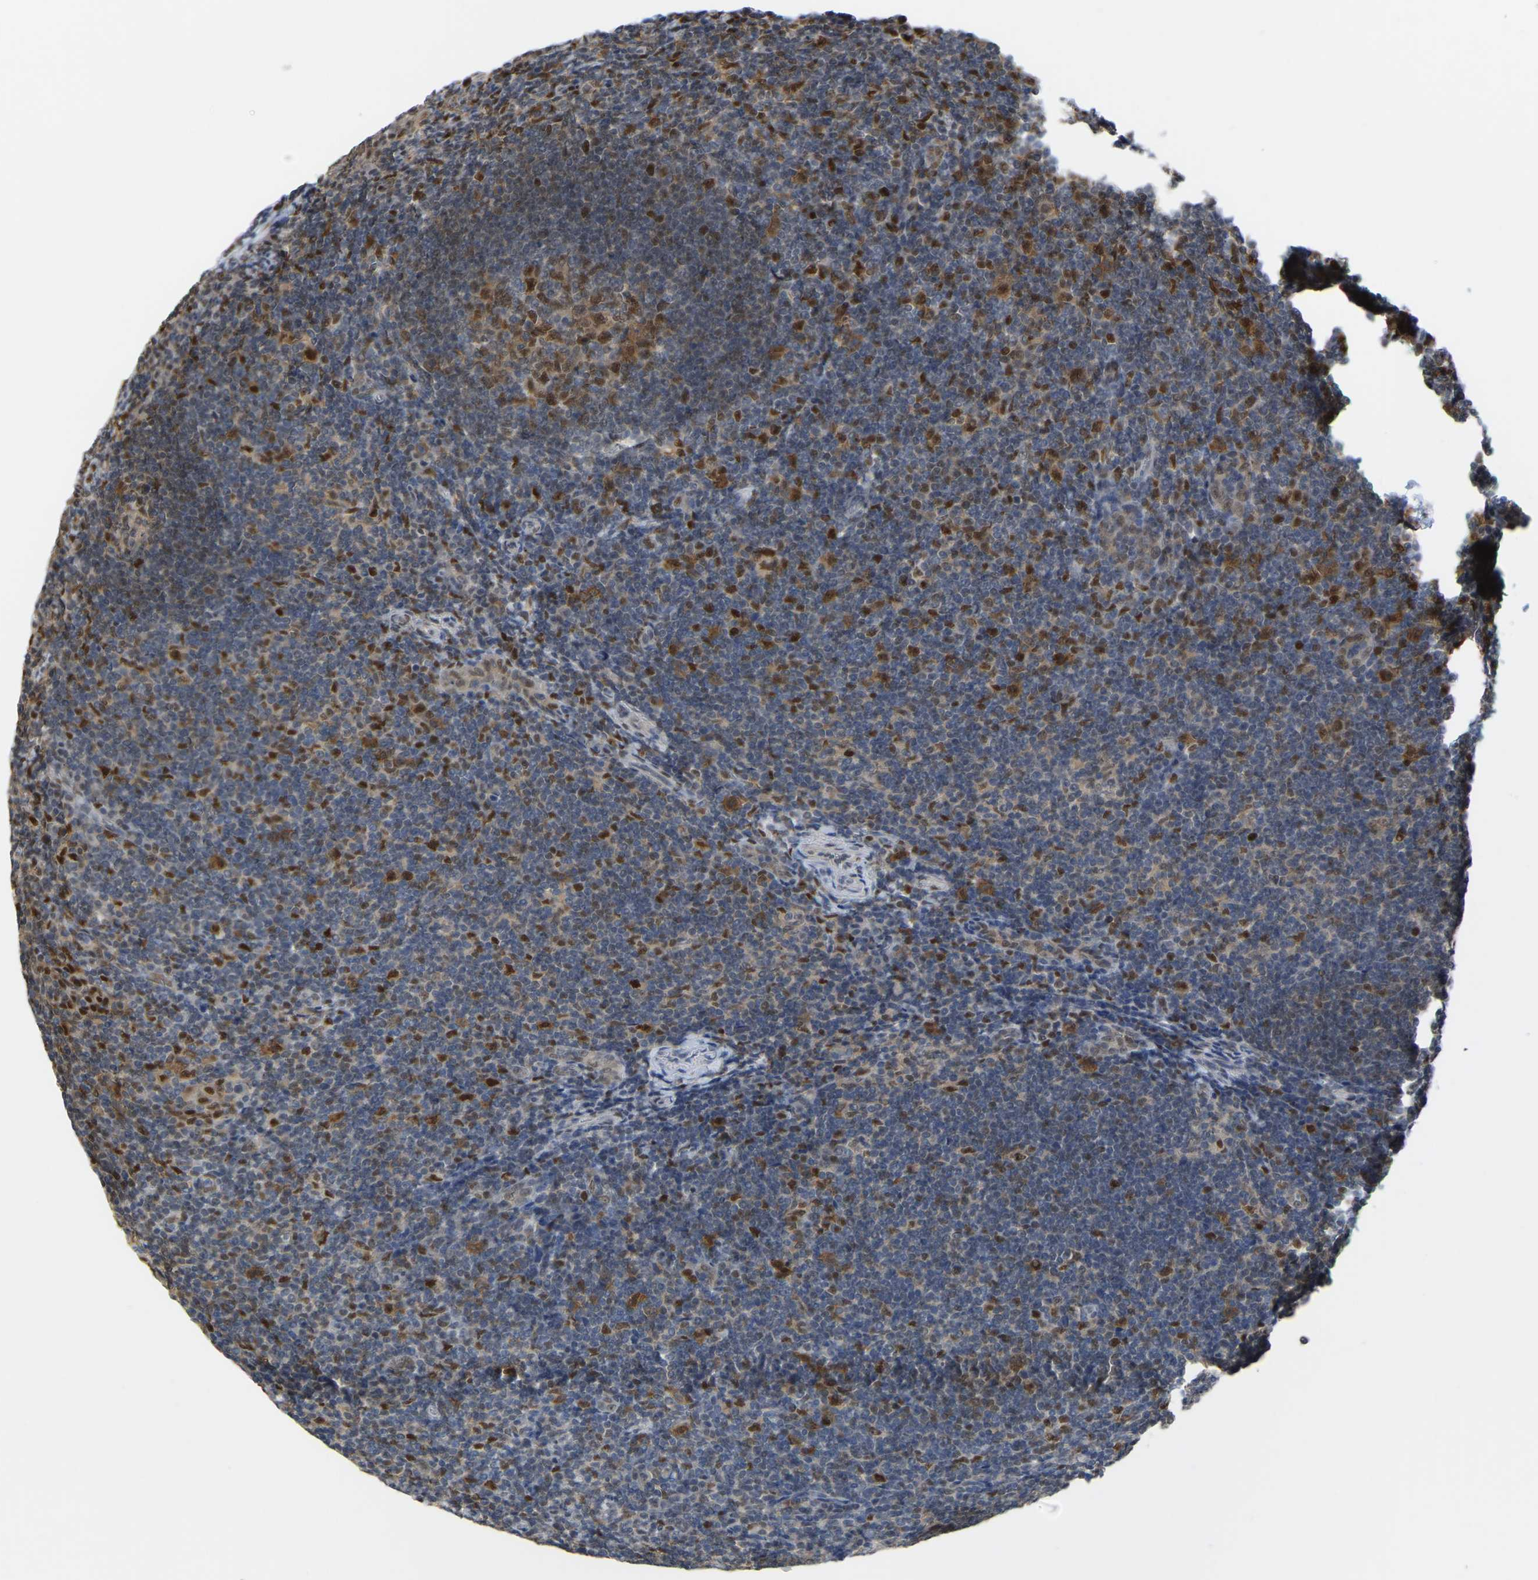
{"staining": {"intensity": "strong", "quantity": "25%-75%", "location": "cytoplasmic/membranous,nuclear"}, "tissue": "tonsil", "cell_type": "Germinal center cells", "image_type": "normal", "snomed": [{"axis": "morphology", "description": "Normal tissue, NOS"}, {"axis": "topography", "description": "Tonsil"}], "caption": "The immunohistochemical stain labels strong cytoplasmic/membranous,nuclear staining in germinal center cells of normal tonsil. (IHC, brightfield microscopy, high magnification).", "gene": "KLRG2", "patient": {"sex": "male", "age": 37}}